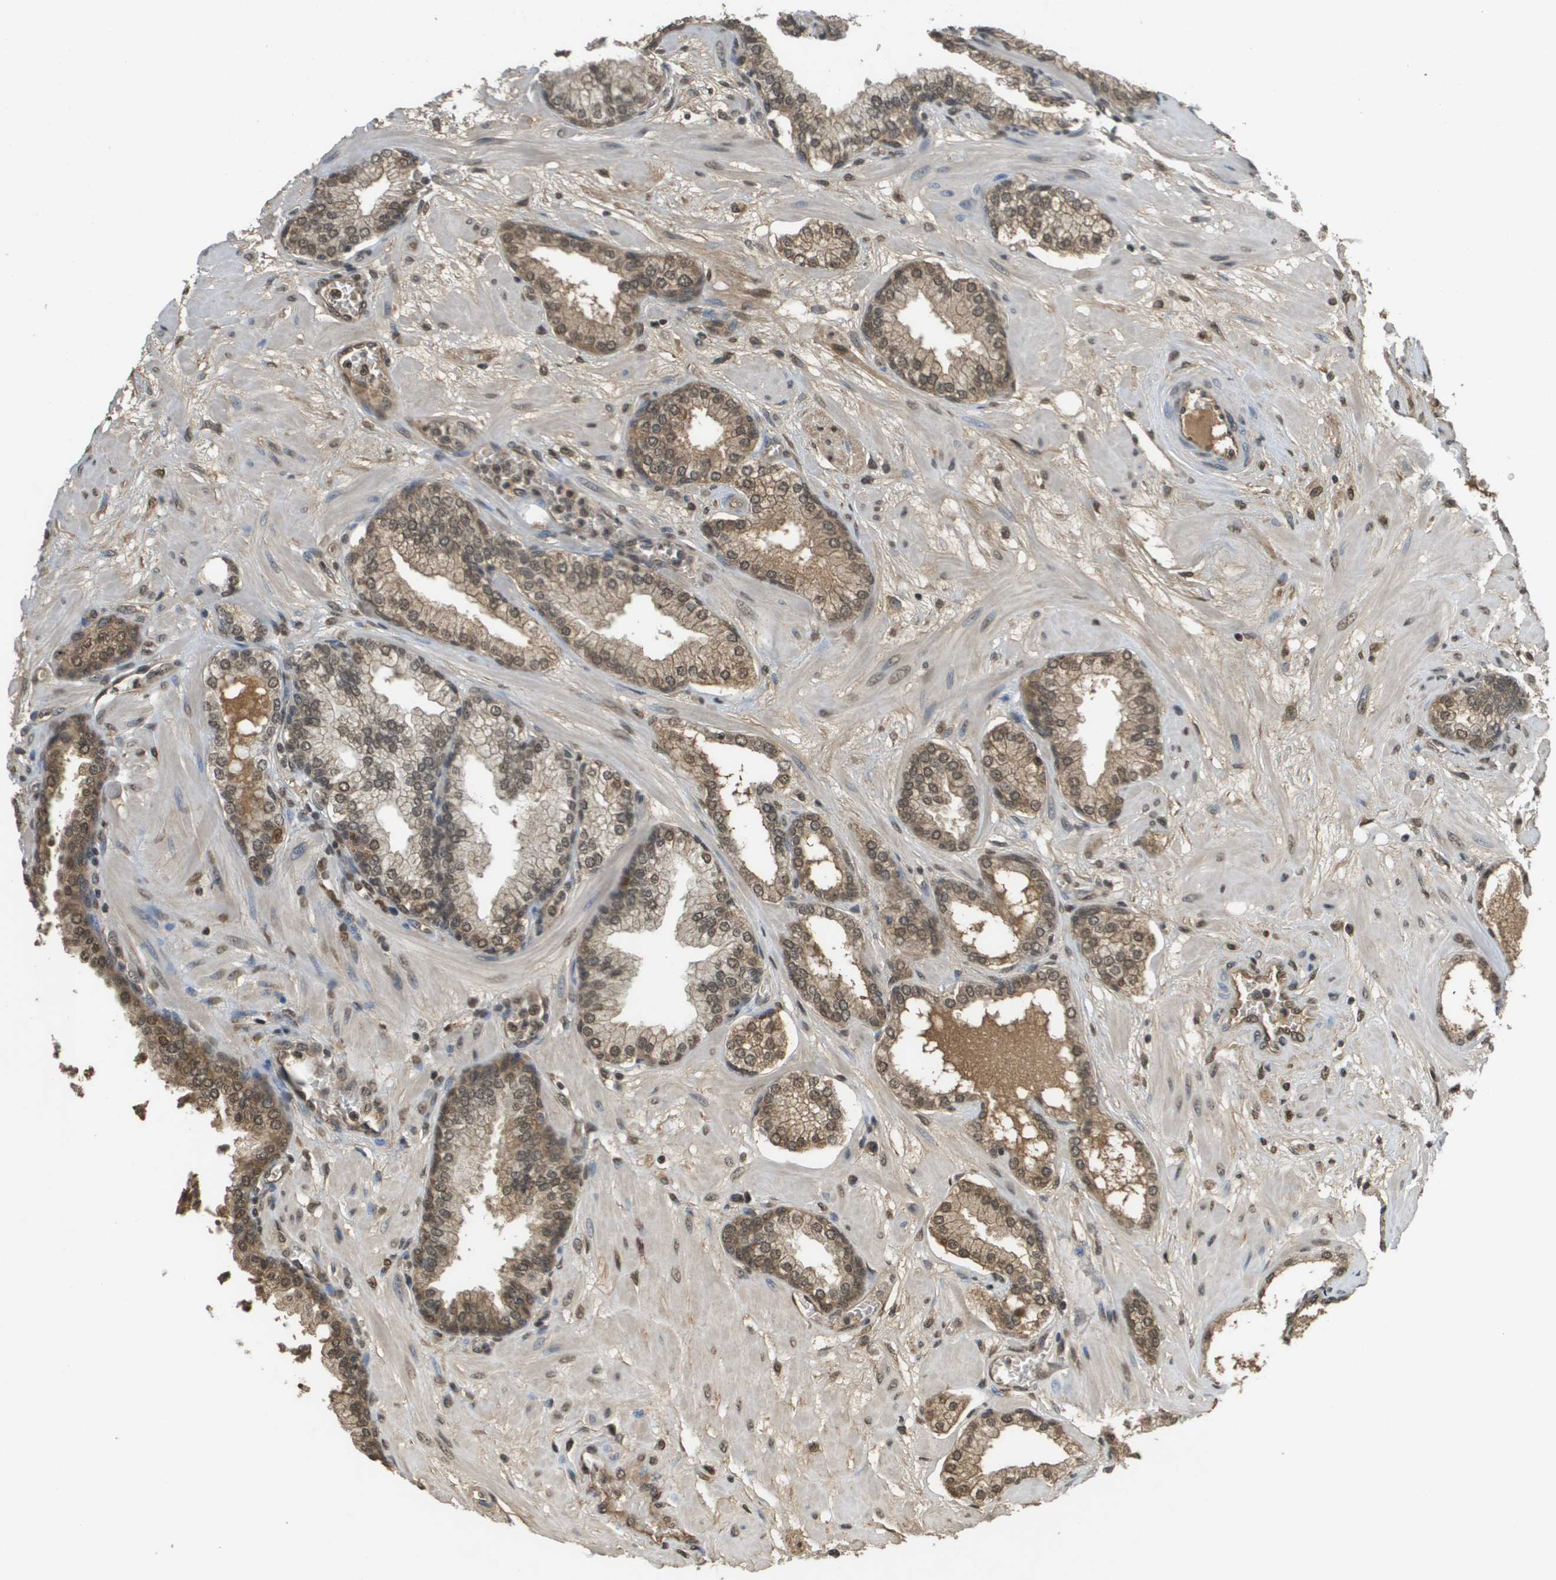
{"staining": {"intensity": "moderate", "quantity": ">75%", "location": "cytoplasmic/membranous,nuclear"}, "tissue": "prostate", "cell_type": "Glandular cells", "image_type": "normal", "snomed": [{"axis": "morphology", "description": "Normal tissue, NOS"}, {"axis": "morphology", "description": "Urothelial carcinoma, Low grade"}, {"axis": "topography", "description": "Urinary bladder"}, {"axis": "topography", "description": "Prostate"}], "caption": "The histopathology image exhibits immunohistochemical staining of benign prostate. There is moderate cytoplasmic/membranous,nuclear staining is seen in approximately >75% of glandular cells. The protein is stained brown, and the nuclei are stained in blue (DAB IHC with brightfield microscopy, high magnification).", "gene": "NDRG2", "patient": {"sex": "male", "age": 60}}